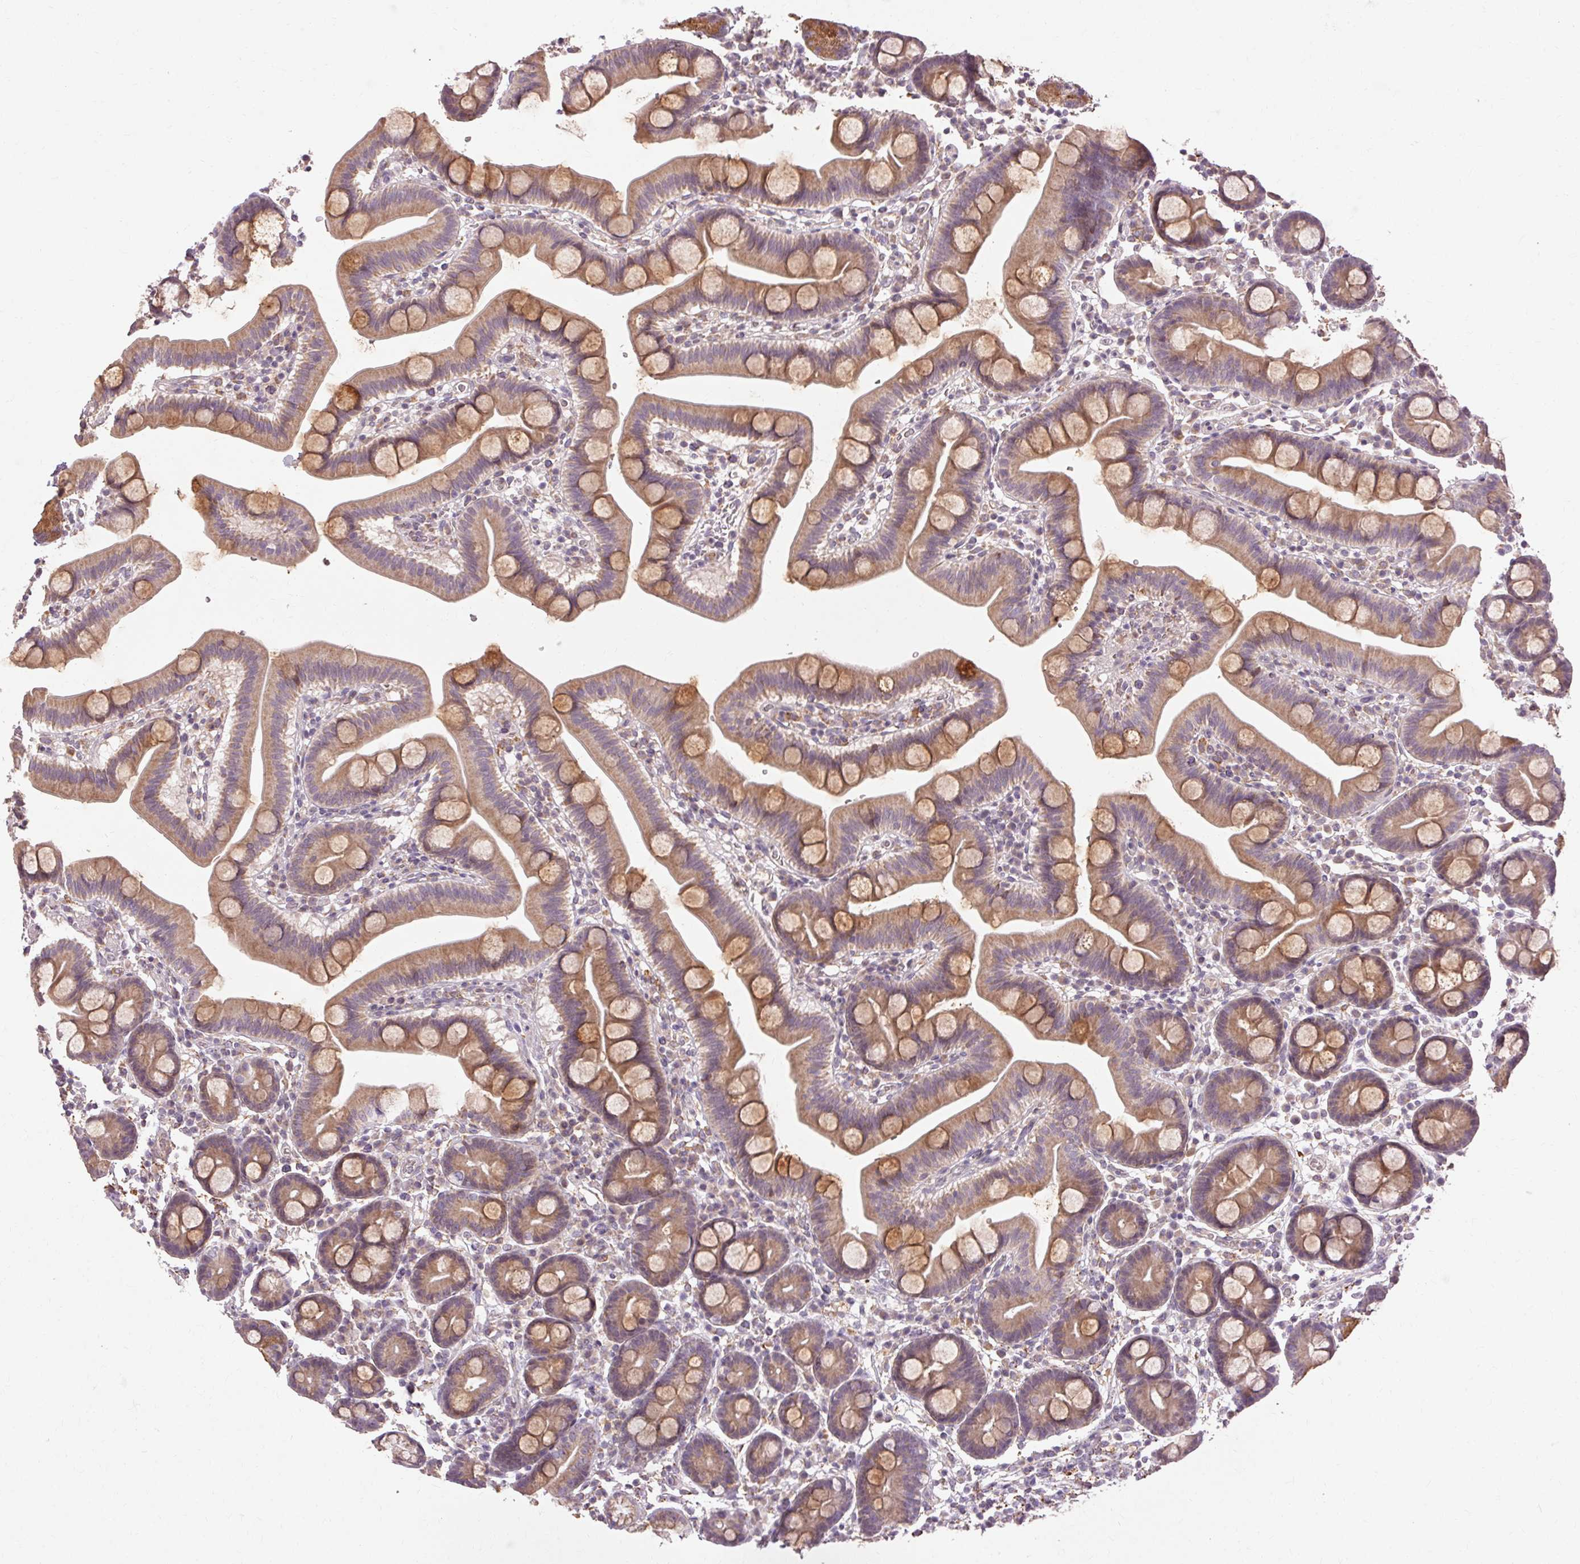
{"staining": {"intensity": "moderate", "quantity": "25%-75%", "location": "cytoplasmic/membranous"}, "tissue": "duodenum", "cell_type": "Glandular cells", "image_type": "normal", "snomed": [{"axis": "morphology", "description": "Normal tissue, NOS"}, {"axis": "topography", "description": "Pancreas"}, {"axis": "topography", "description": "Duodenum"}], "caption": "High-magnification brightfield microscopy of benign duodenum stained with DAB (brown) and counterstained with hematoxylin (blue). glandular cells exhibit moderate cytoplasmic/membranous expression is identified in approximately25%-75% of cells. (DAB (3,3'-diaminobenzidine) IHC with brightfield microscopy, high magnification).", "gene": "REP15", "patient": {"sex": "male", "age": 59}}